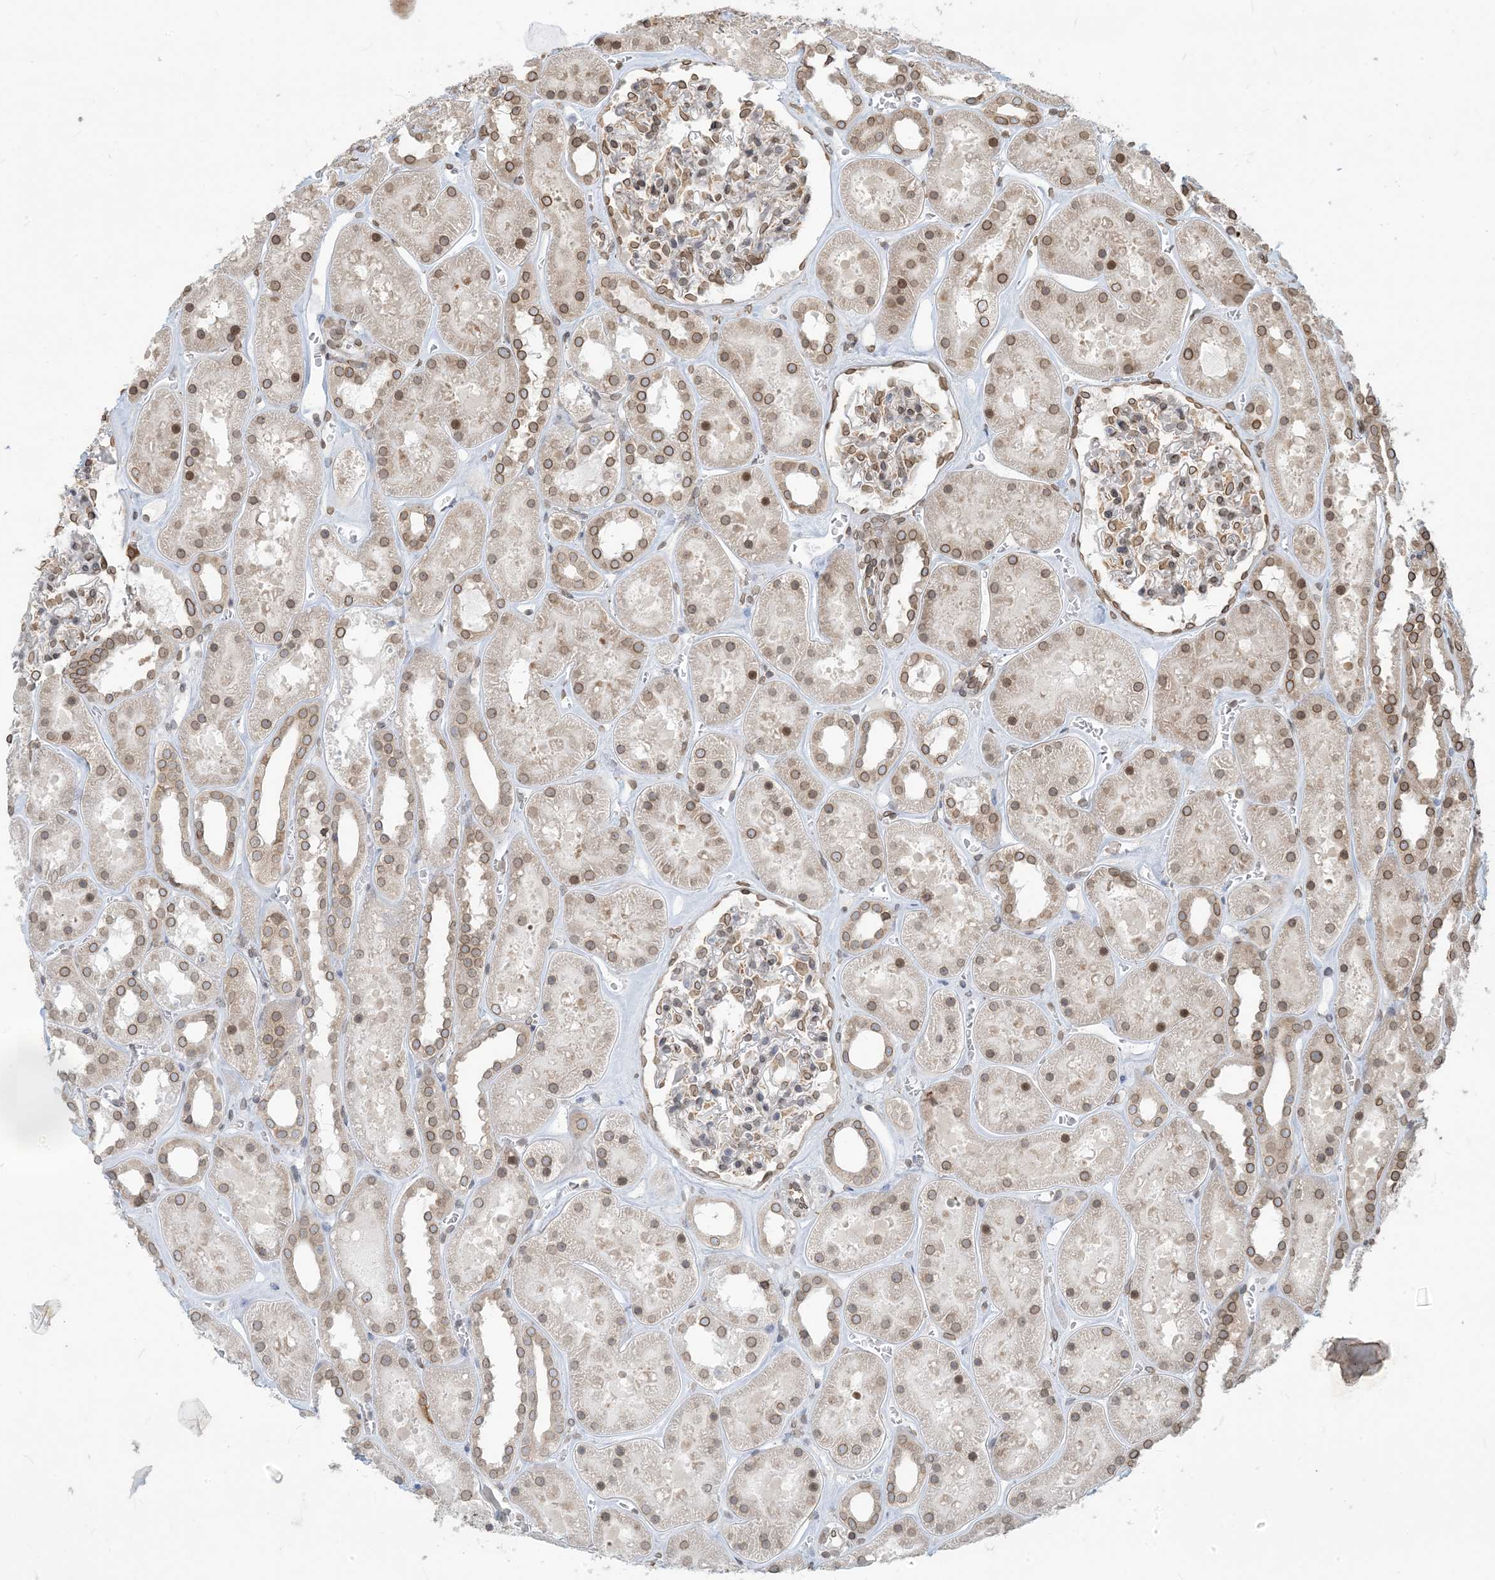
{"staining": {"intensity": "moderate", "quantity": "25%-75%", "location": "cytoplasmic/membranous,nuclear"}, "tissue": "kidney", "cell_type": "Cells in glomeruli", "image_type": "normal", "snomed": [{"axis": "morphology", "description": "Normal tissue, NOS"}, {"axis": "topography", "description": "Kidney"}], "caption": "IHC of benign kidney shows medium levels of moderate cytoplasmic/membranous,nuclear expression in about 25%-75% of cells in glomeruli.", "gene": "WWP1", "patient": {"sex": "female", "age": 41}}